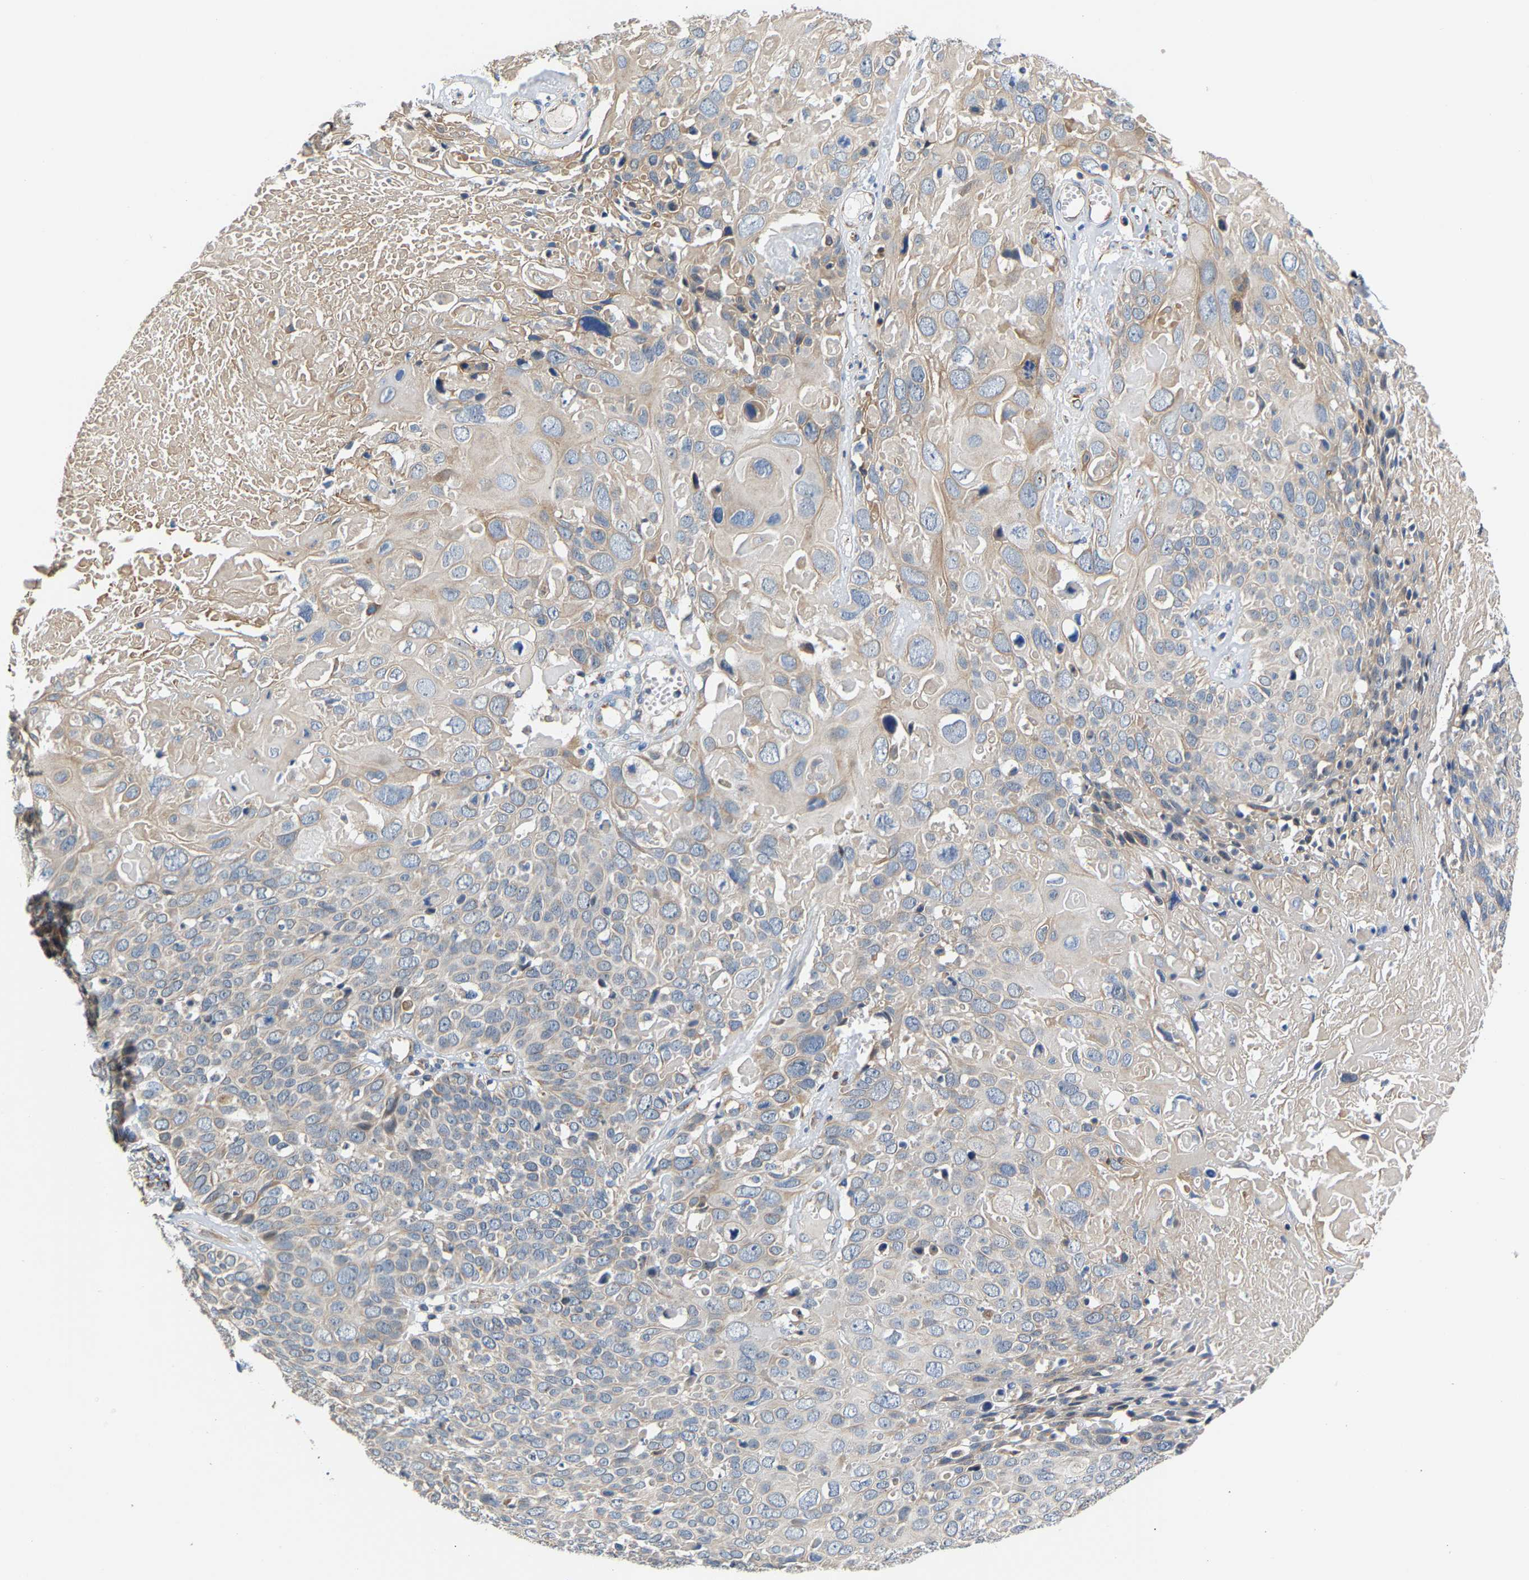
{"staining": {"intensity": "weak", "quantity": "25%-75%", "location": "cytoplasmic/membranous"}, "tissue": "cervical cancer", "cell_type": "Tumor cells", "image_type": "cancer", "snomed": [{"axis": "morphology", "description": "Squamous cell carcinoma, NOS"}, {"axis": "topography", "description": "Cervix"}], "caption": "About 25%-75% of tumor cells in squamous cell carcinoma (cervical) demonstrate weak cytoplasmic/membranous protein expression as visualized by brown immunohistochemical staining.", "gene": "TMEM168", "patient": {"sex": "female", "age": 74}}